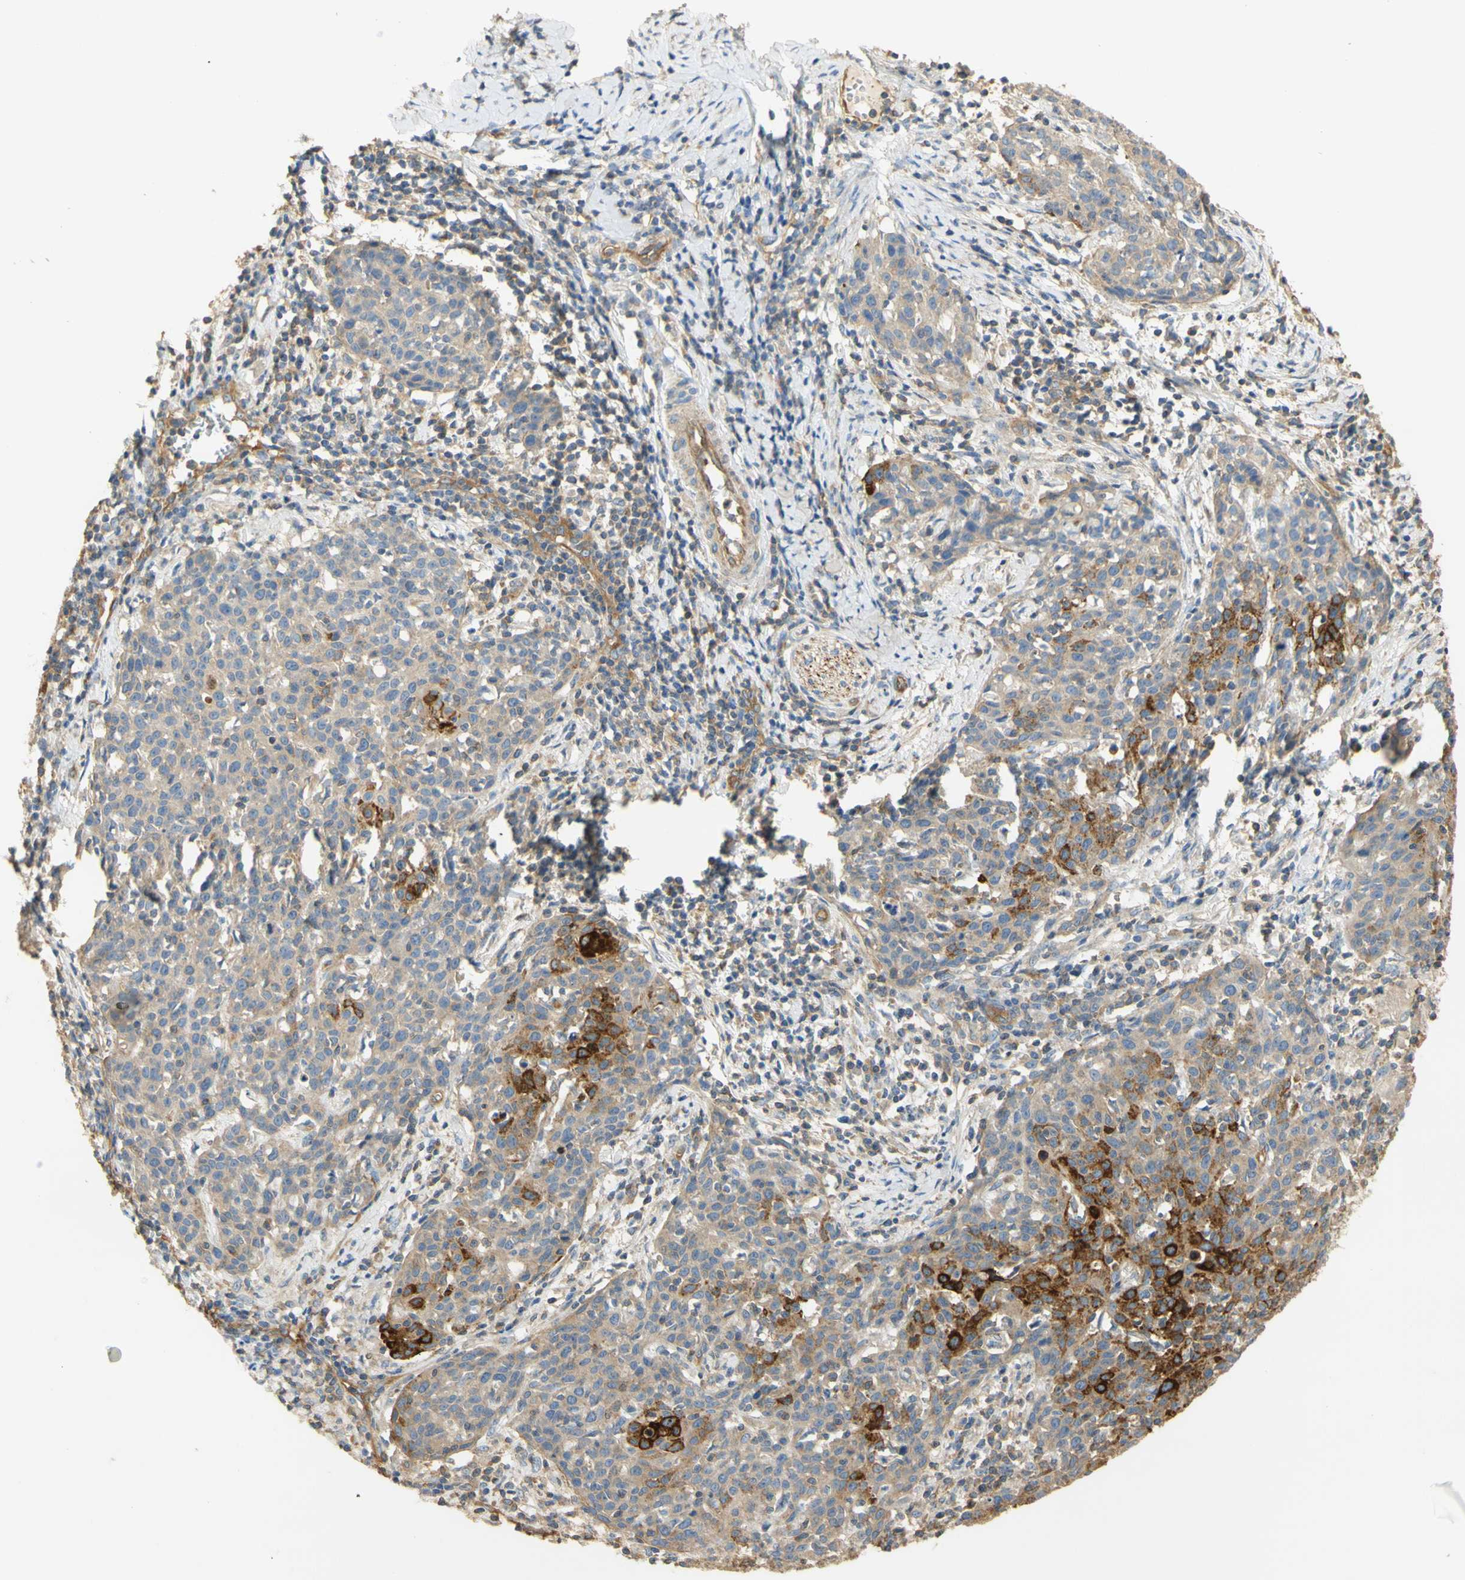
{"staining": {"intensity": "strong", "quantity": "25%-75%", "location": "cytoplasmic/membranous"}, "tissue": "cervical cancer", "cell_type": "Tumor cells", "image_type": "cancer", "snomed": [{"axis": "morphology", "description": "Squamous cell carcinoma, NOS"}, {"axis": "topography", "description": "Cervix"}], "caption": "IHC of human cervical squamous cell carcinoma demonstrates high levels of strong cytoplasmic/membranous expression in about 25%-75% of tumor cells. The protein of interest is stained brown, and the nuclei are stained in blue (DAB (3,3'-diaminobenzidine) IHC with brightfield microscopy, high magnification).", "gene": "KCNE4", "patient": {"sex": "female", "age": 38}}